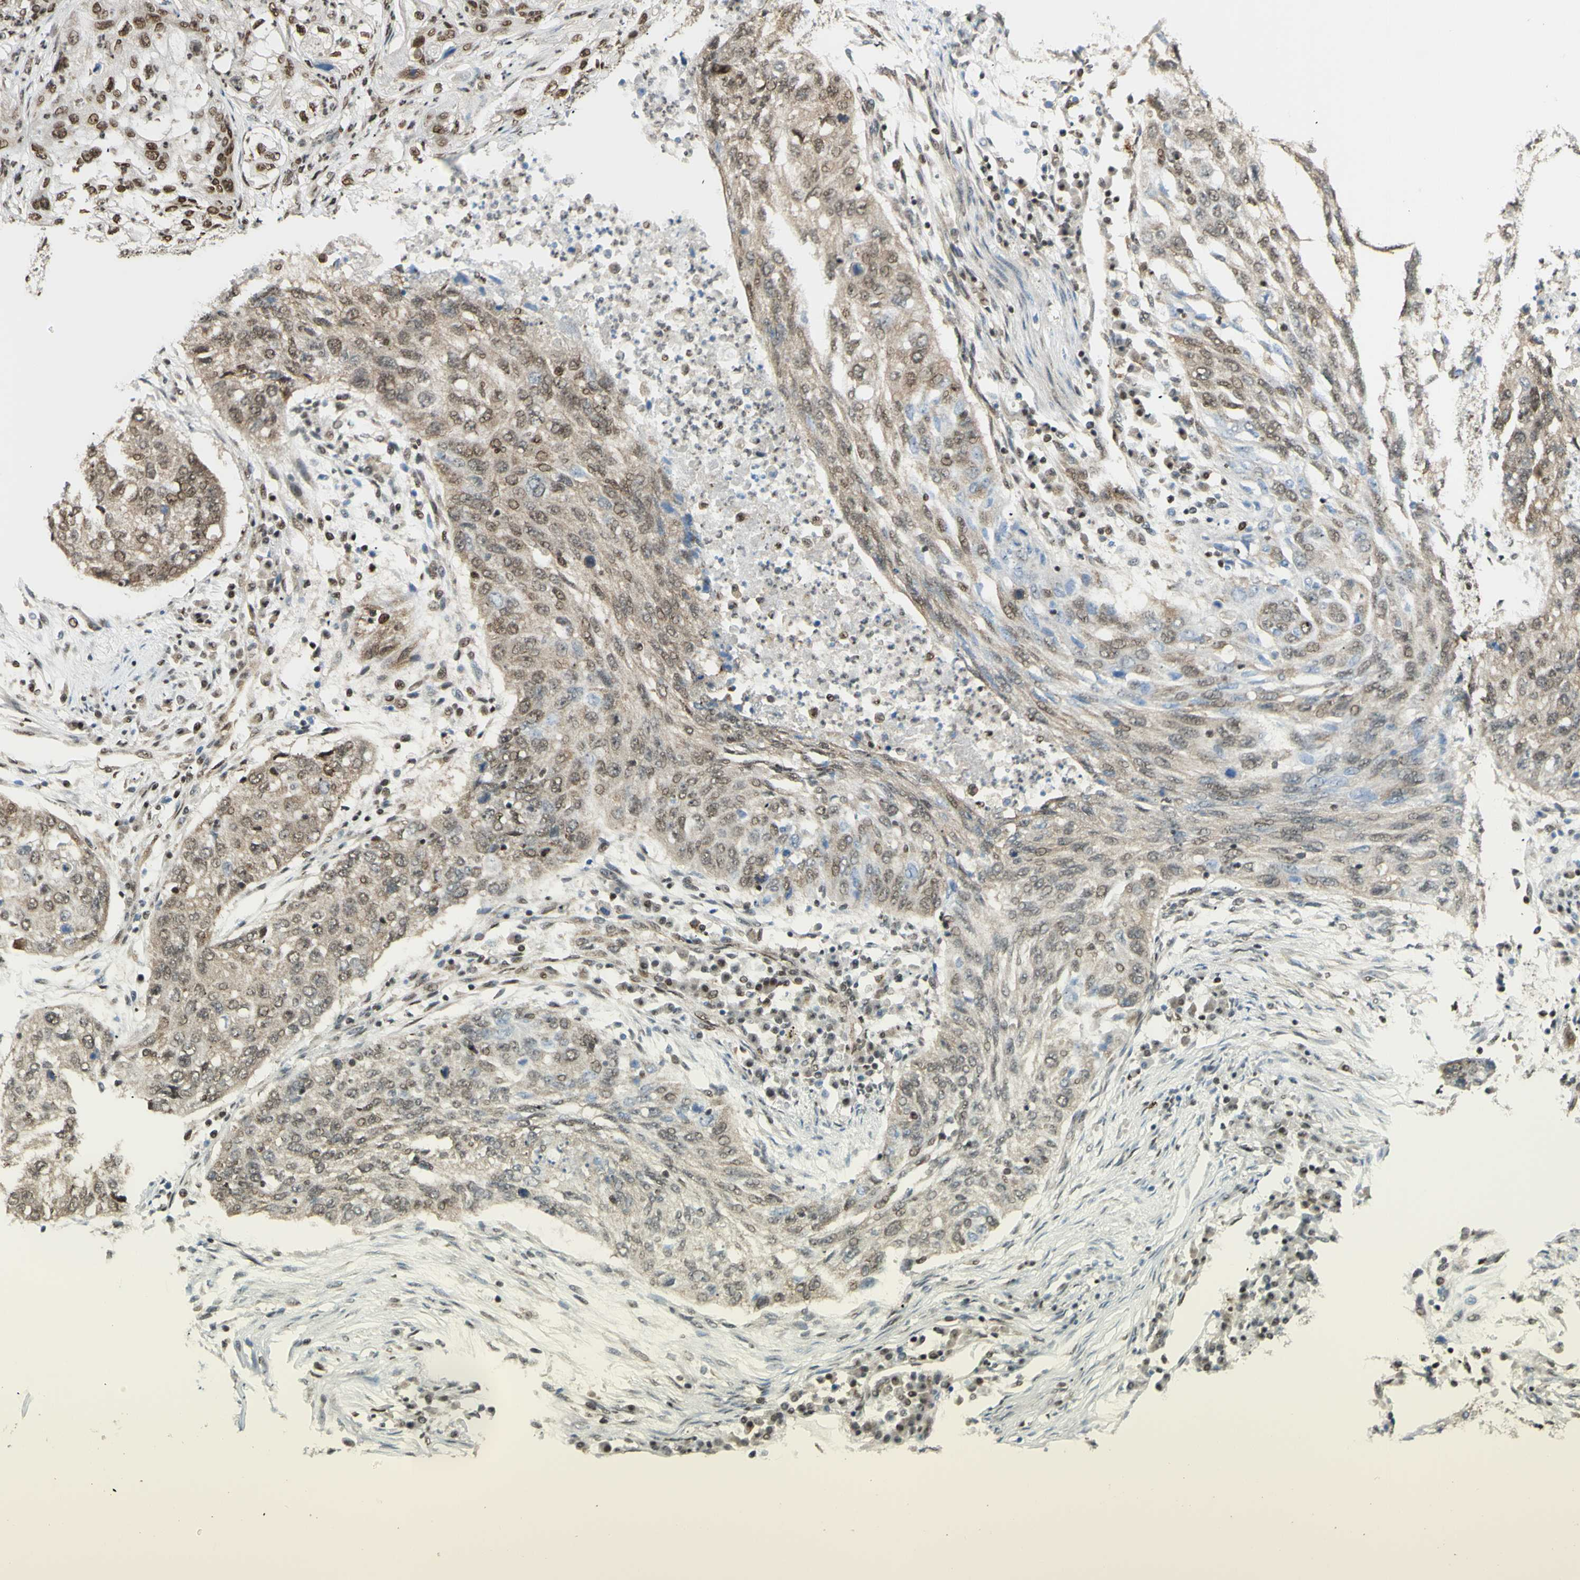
{"staining": {"intensity": "weak", "quantity": "25%-75%", "location": "nuclear"}, "tissue": "lung cancer", "cell_type": "Tumor cells", "image_type": "cancer", "snomed": [{"axis": "morphology", "description": "Squamous cell carcinoma, NOS"}, {"axis": "topography", "description": "Lung"}], "caption": "Lung cancer tissue exhibits weak nuclear staining in about 25%-75% of tumor cells, visualized by immunohistochemistry.", "gene": "ZMYM6", "patient": {"sex": "female", "age": 63}}